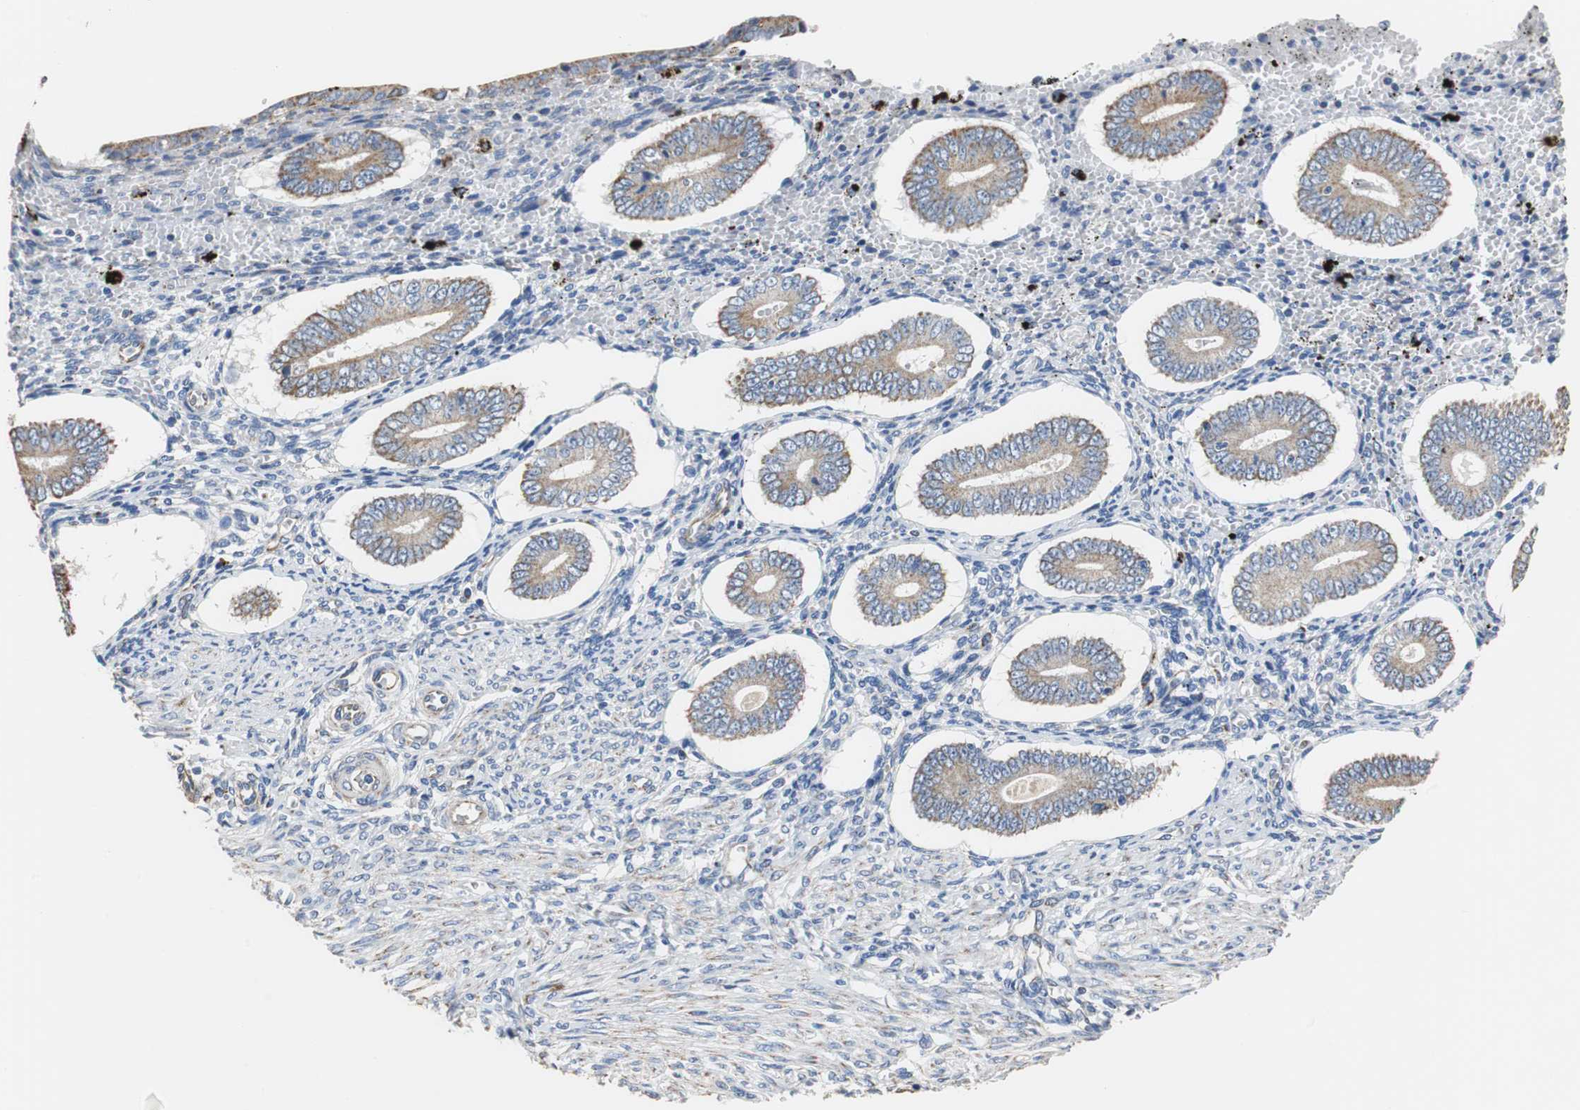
{"staining": {"intensity": "negative", "quantity": "none", "location": "none"}, "tissue": "endometrium", "cell_type": "Cells in endometrial stroma", "image_type": "normal", "snomed": [{"axis": "morphology", "description": "Normal tissue, NOS"}, {"axis": "topography", "description": "Endometrium"}], "caption": "The image demonstrates no staining of cells in endometrial stroma in benign endometrium.", "gene": "PCK1", "patient": {"sex": "female", "age": 42}}